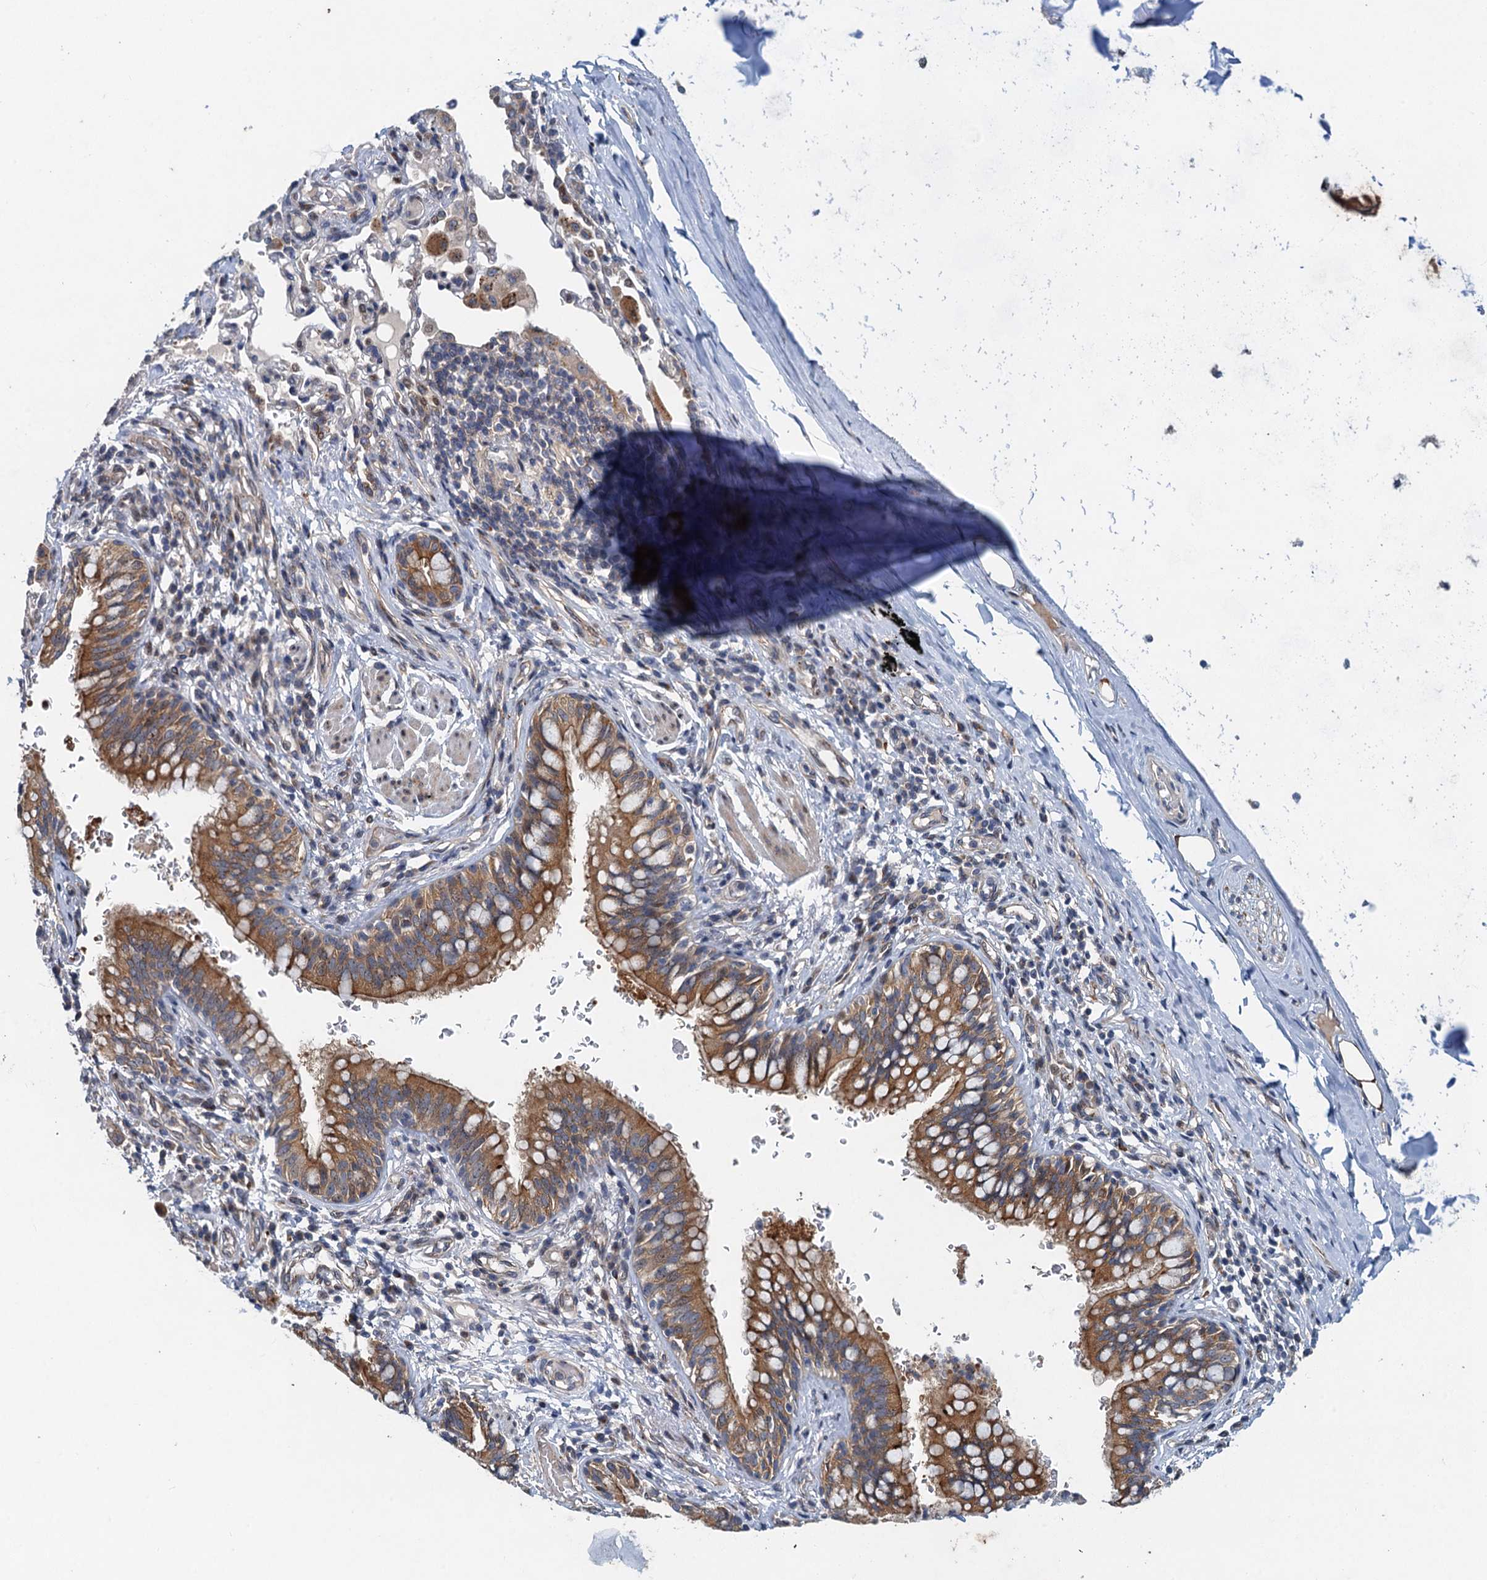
{"staining": {"intensity": "moderate", "quantity": ">75%", "location": "cytoplasmic/membranous"}, "tissue": "bronchus", "cell_type": "Respiratory epithelial cells", "image_type": "normal", "snomed": [{"axis": "morphology", "description": "Normal tissue, NOS"}, {"axis": "topography", "description": "Cartilage tissue"}, {"axis": "topography", "description": "Bronchus"}], "caption": "Human bronchus stained for a protein (brown) demonstrates moderate cytoplasmic/membranous positive expression in approximately >75% of respiratory epithelial cells.", "gene": "NBEA", "patient": {"sex": "female", "age": 36}}